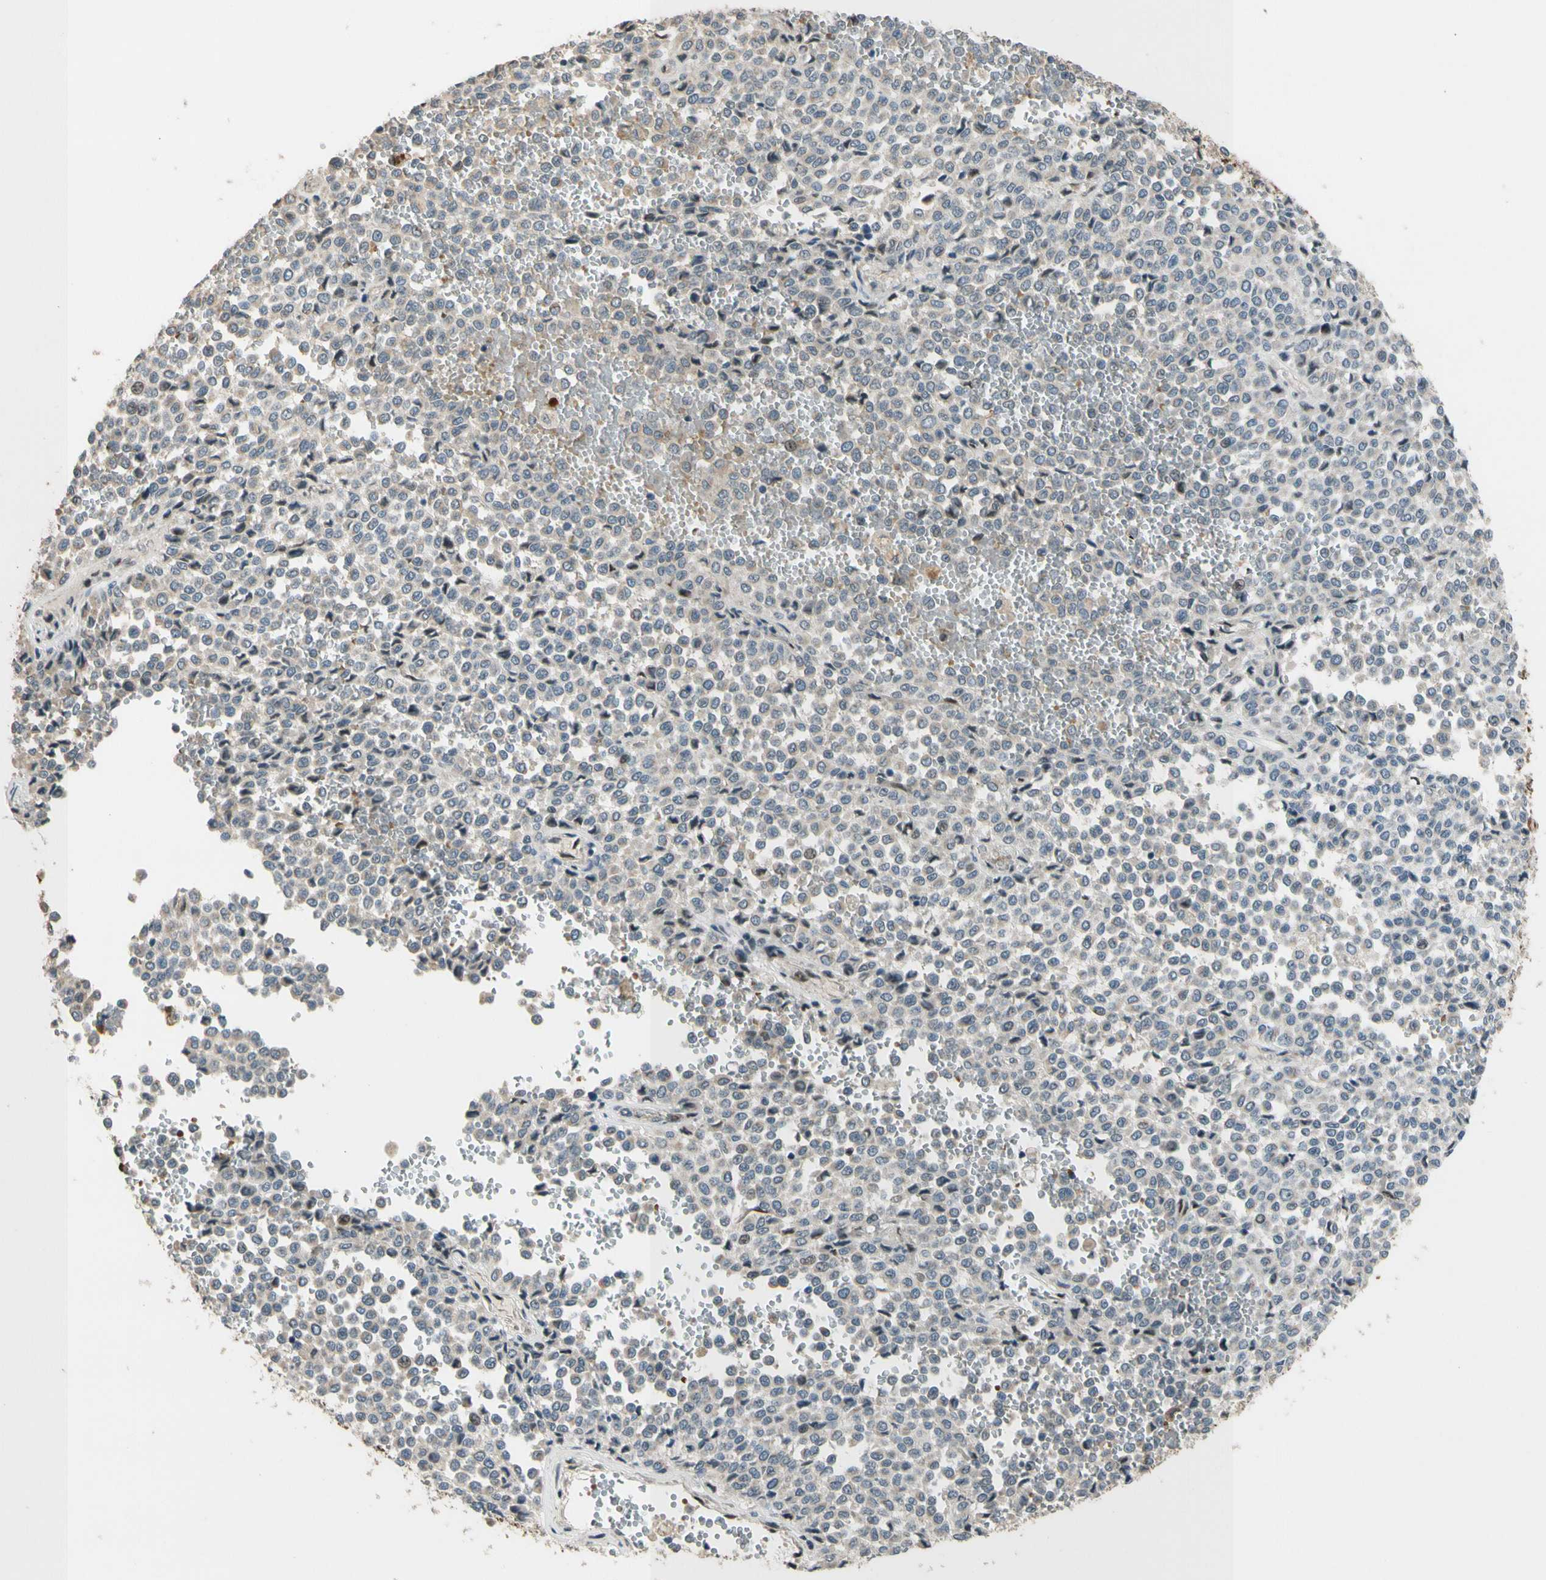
{"staining": {"intensity": "negative", "quantity": "none", "location": "none"}, "tissue": "melanoma", "cell_type": "Tumor cells", "image_type": "cancer", "snomed": [{"axis": "morphology", "description": "Malignant melanoma, Metastatic site"}, {"axis": "topography", "description": "Pancreas"}], "caption": "A histopathology image of human malignant melanoma (metastatic site) is negative for staining in tumor cells.", "gene": "ZNF184", "patient": {"sex": "female", "age": 30}}